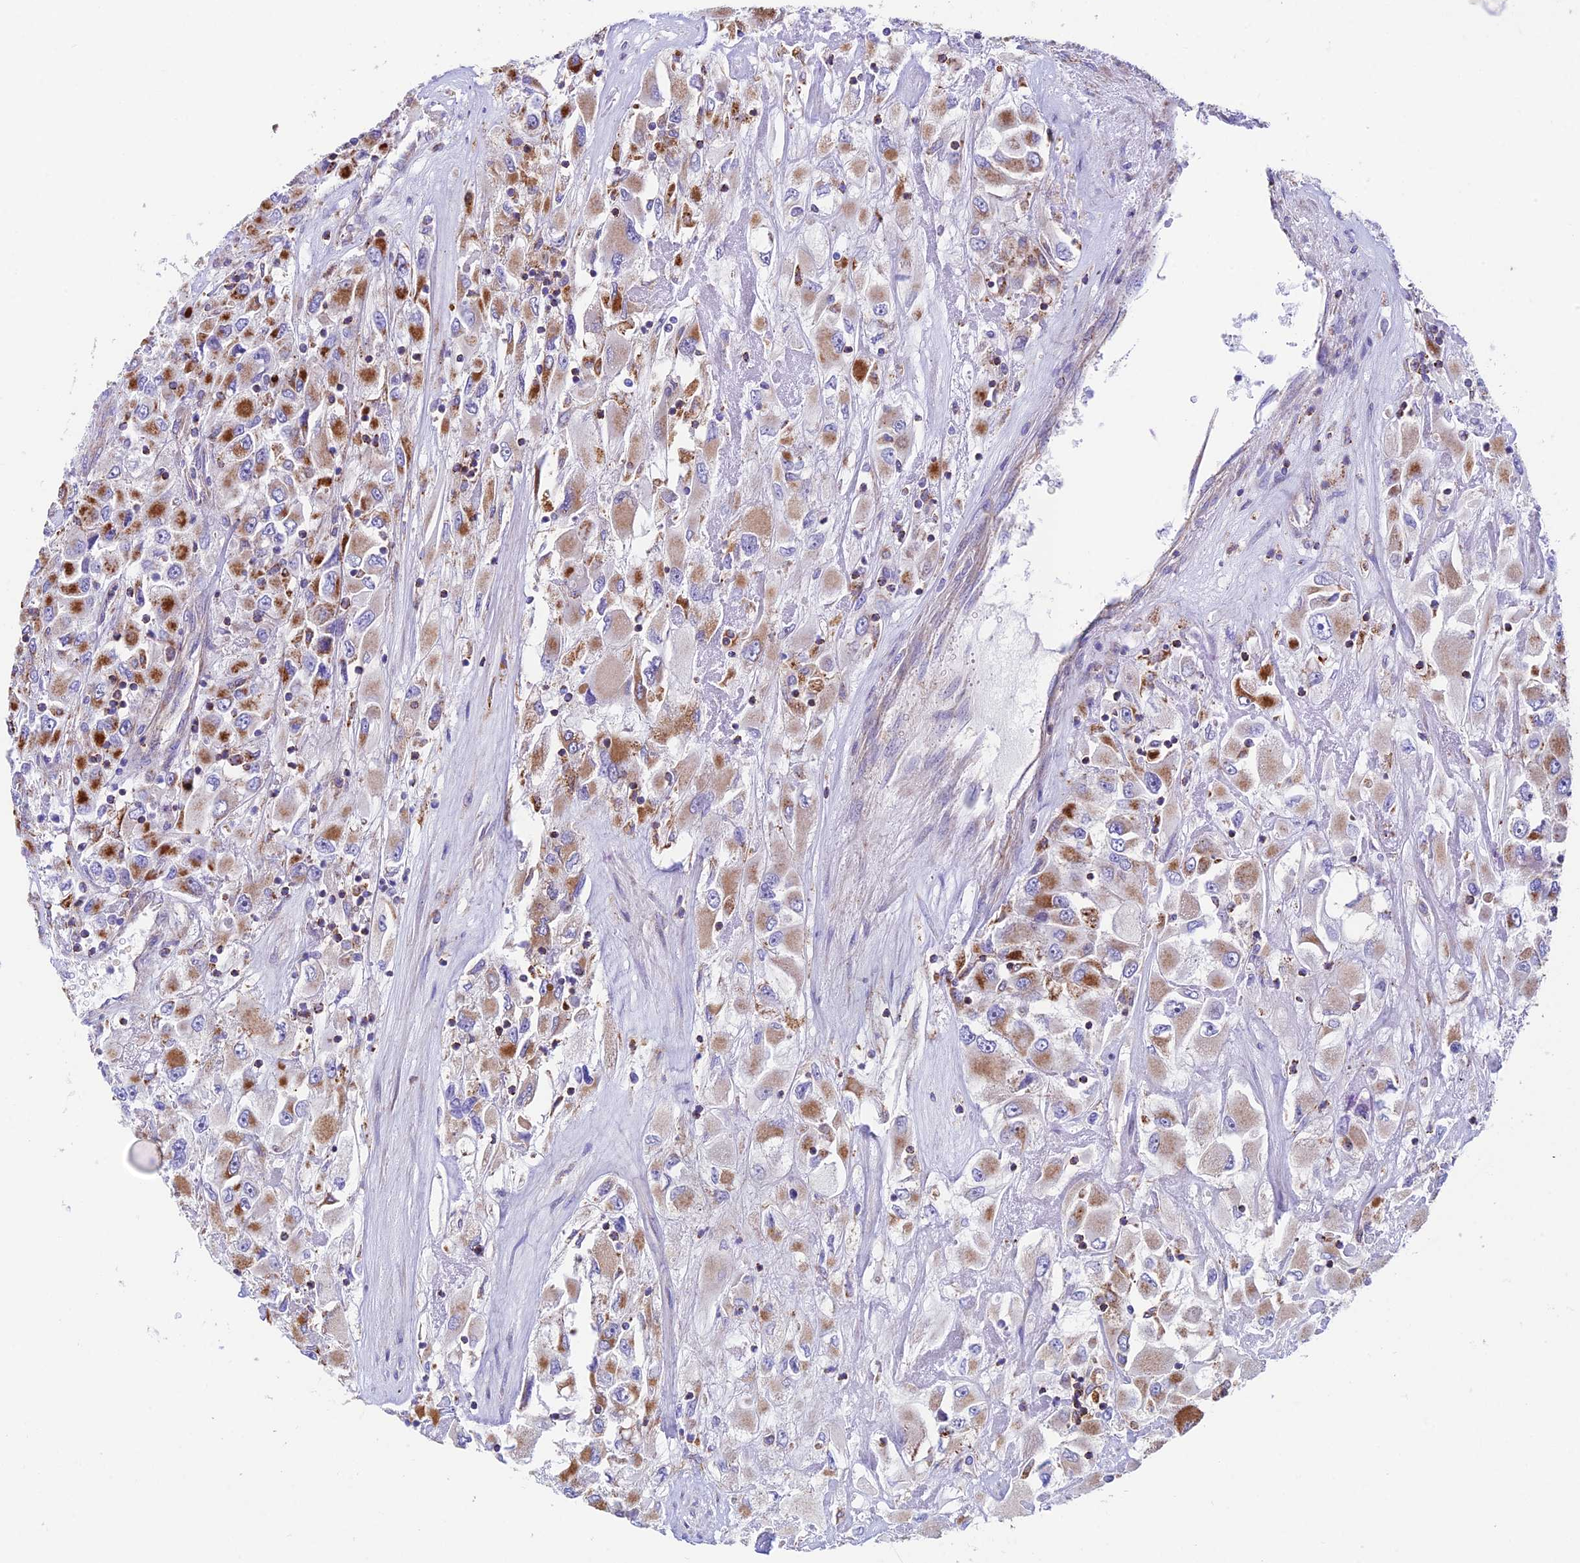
{"staining": {"intensity": "moderate", "quantity": "25%-75%", "location": "cytoplasmic/membranous"}, "tissue": "renal cancer", "cell_type": "Tumor cells", "image_type": "cancer", "snomed": [{"axis": "morphology", "description": "Adenocarcinoma, NOS"}, {"axis": "topography", "description": "Kidney"}], "caption": "Immunohistochemistry staining of renal cancer, which shows medium levels of moderate cytoplasmic/membranous positivity in approximately 25%-75% of tumor cells indicating moderate cytoplasmic/membranous protein expression. The staining was performed using DAB (brown) for protein detection and nuclei were counterstained in hematoxylin (blue).", "gene": "VPS13C", "patient": {"sex": "female", "age": 52}}